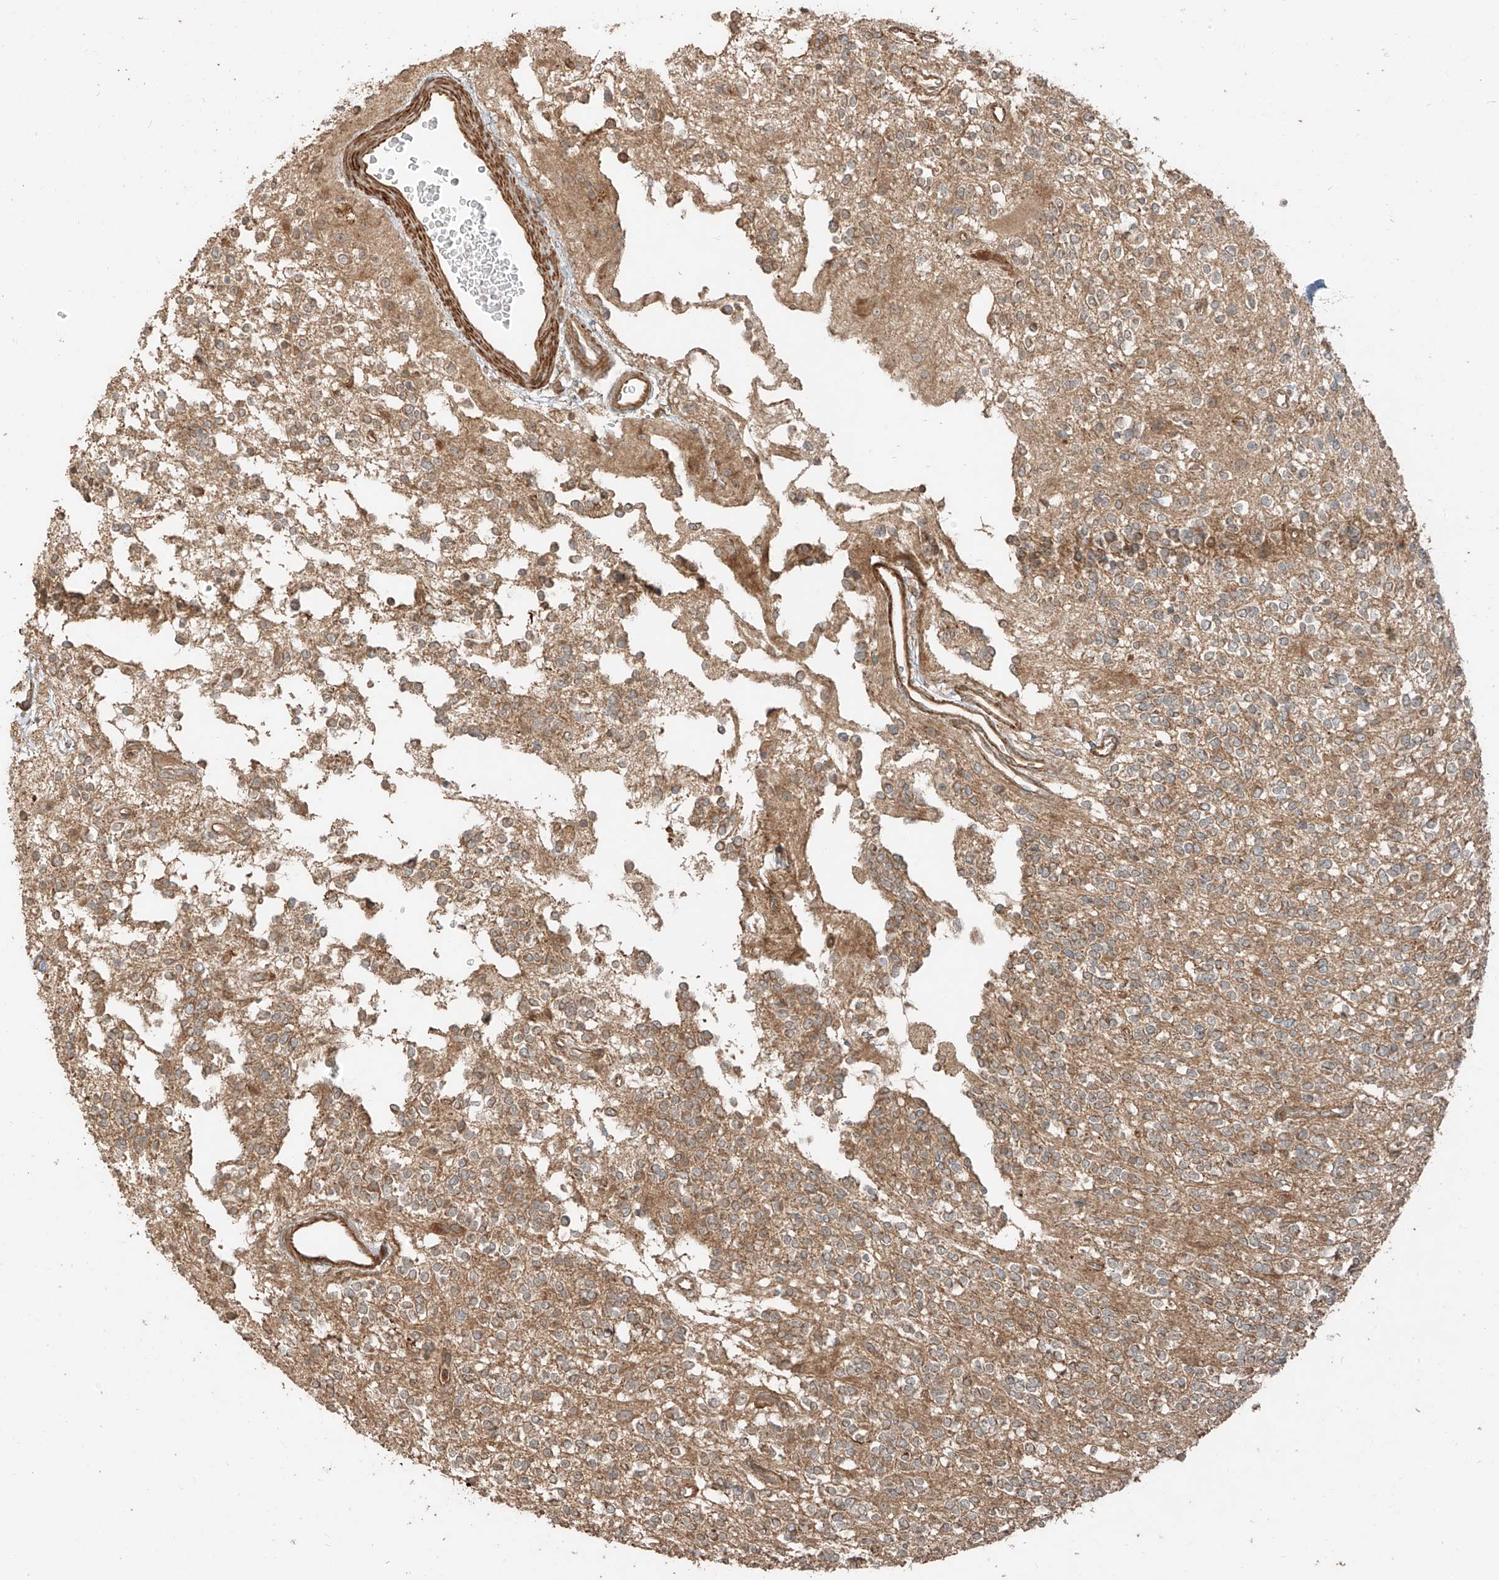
{"staining": {"intensity": "weak", "quantity": ">75%", "location": "cytoplasmic/membranous"}, "tissue": "glioma", "cell_type": "Tumor cells", "image_type": "cancer", "snomed": [{"axis": "morphology", "description": "Glioma, malignant, High grade"}, {"axis": "topography", "description": "Brain"}], "caption": "An immunohistochemistry micrograph of tumor tissue is shown. Protein staining in brown highlights weak cytoplasmic/membranous positivity in glioma within tumor cells.", "gene": "ANKZF1", "patient": {"sex": "male", "age": 34}}